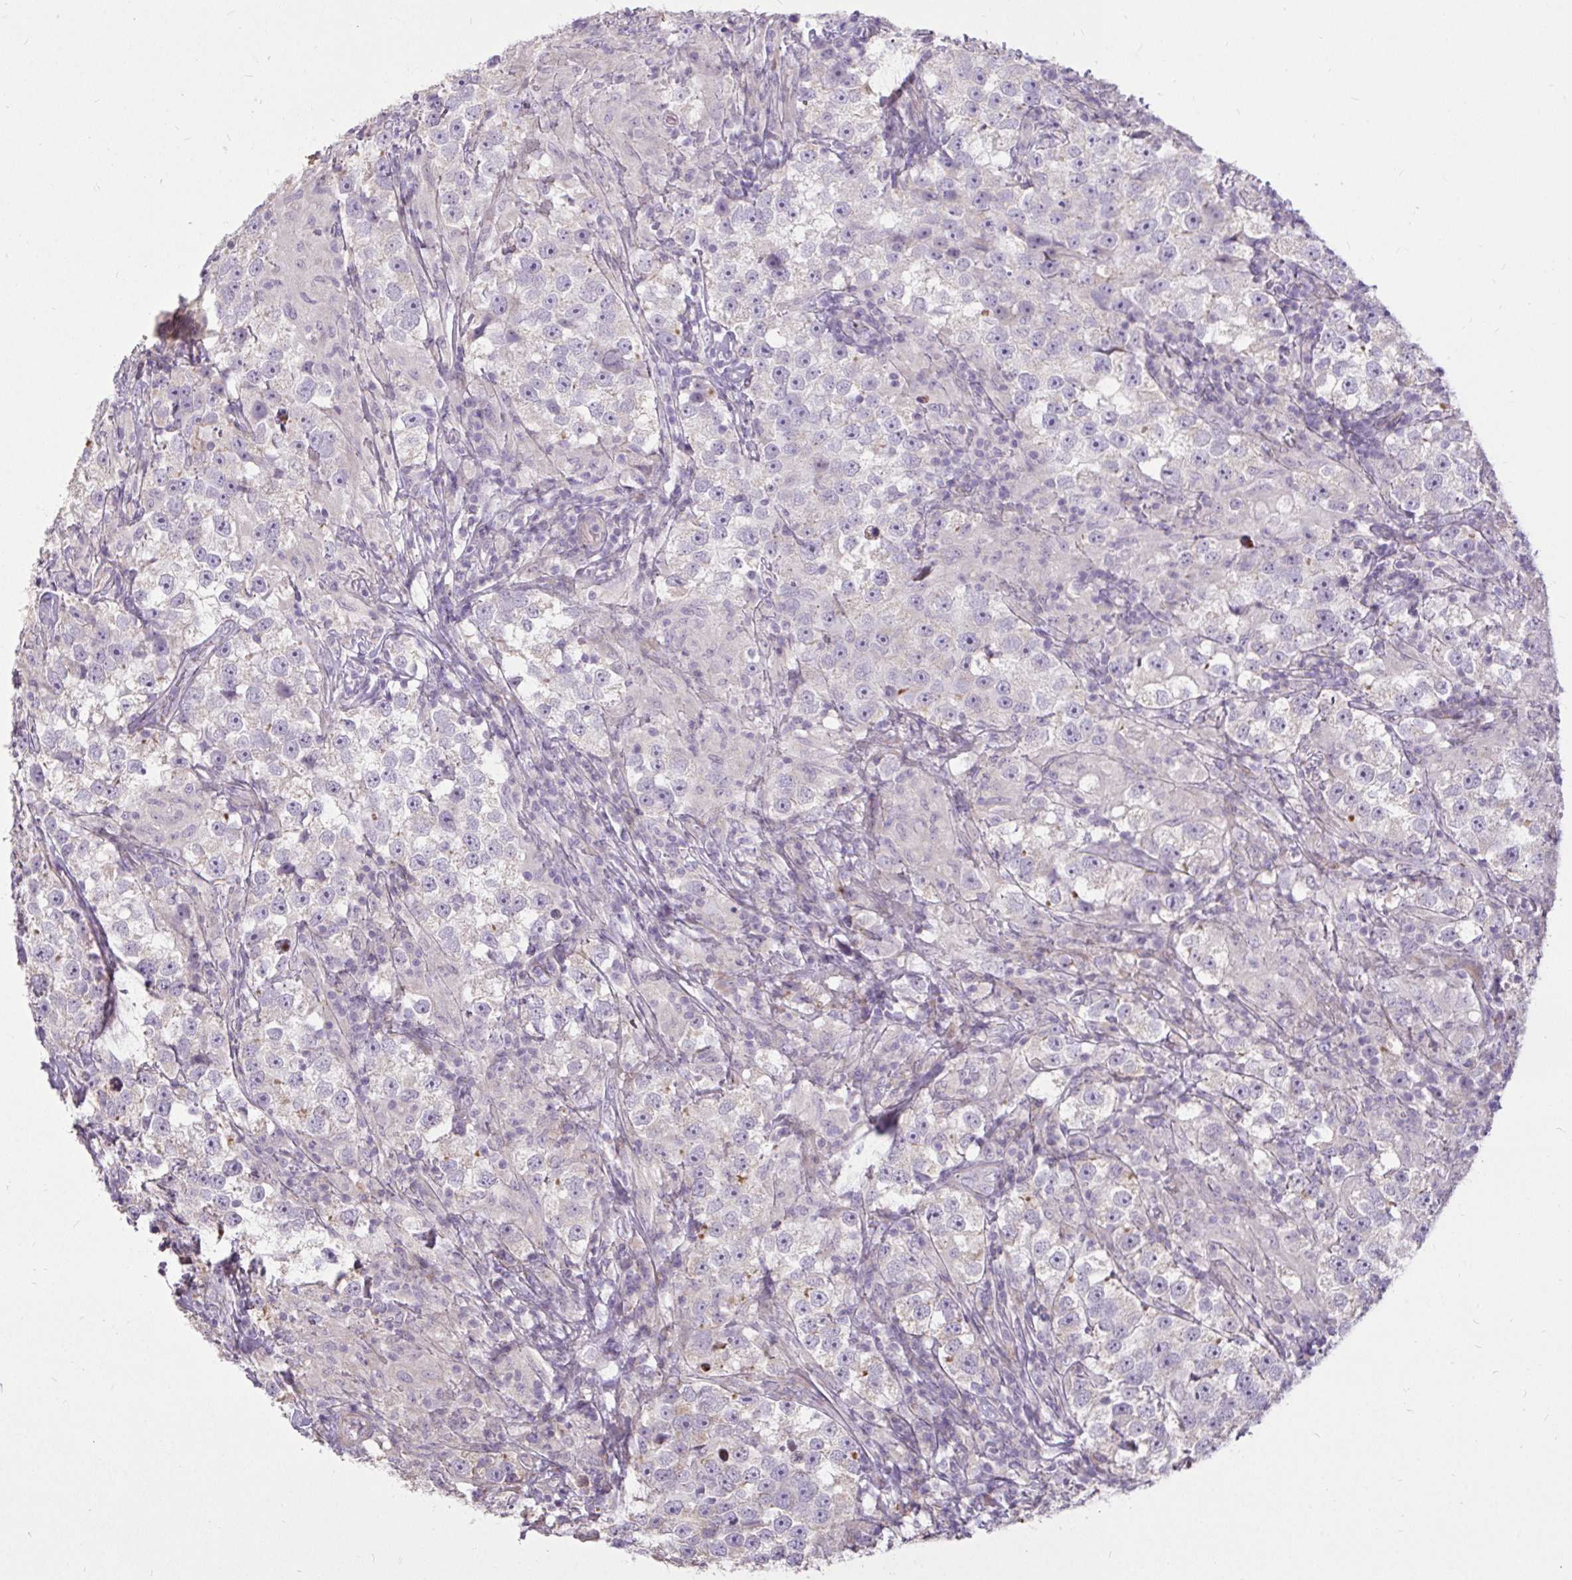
{"staining": {"intensity": "negative", "quantity": "none", "location": "none"}, "tissue": "testis cancer", "cell_type": "Tumor cells", "image_type": "cancer", "snomed": [{"axis": "morphology", "description": "Seminoma, NOS"}, {"axis": "topography", "description": "Testis"}], "caption": "A high-resolution histopathology image shows immunohistochemistry (IHC) staining of seminoma (testis), which shows no significant staining in tumor cells. (DAB (3,3'-diaminobenzidine) immunohistochemistry (IHC) with hematoxylin counter stain).", "gene": "STRIP1", "patient": {"sex": "male", "age": 46}}